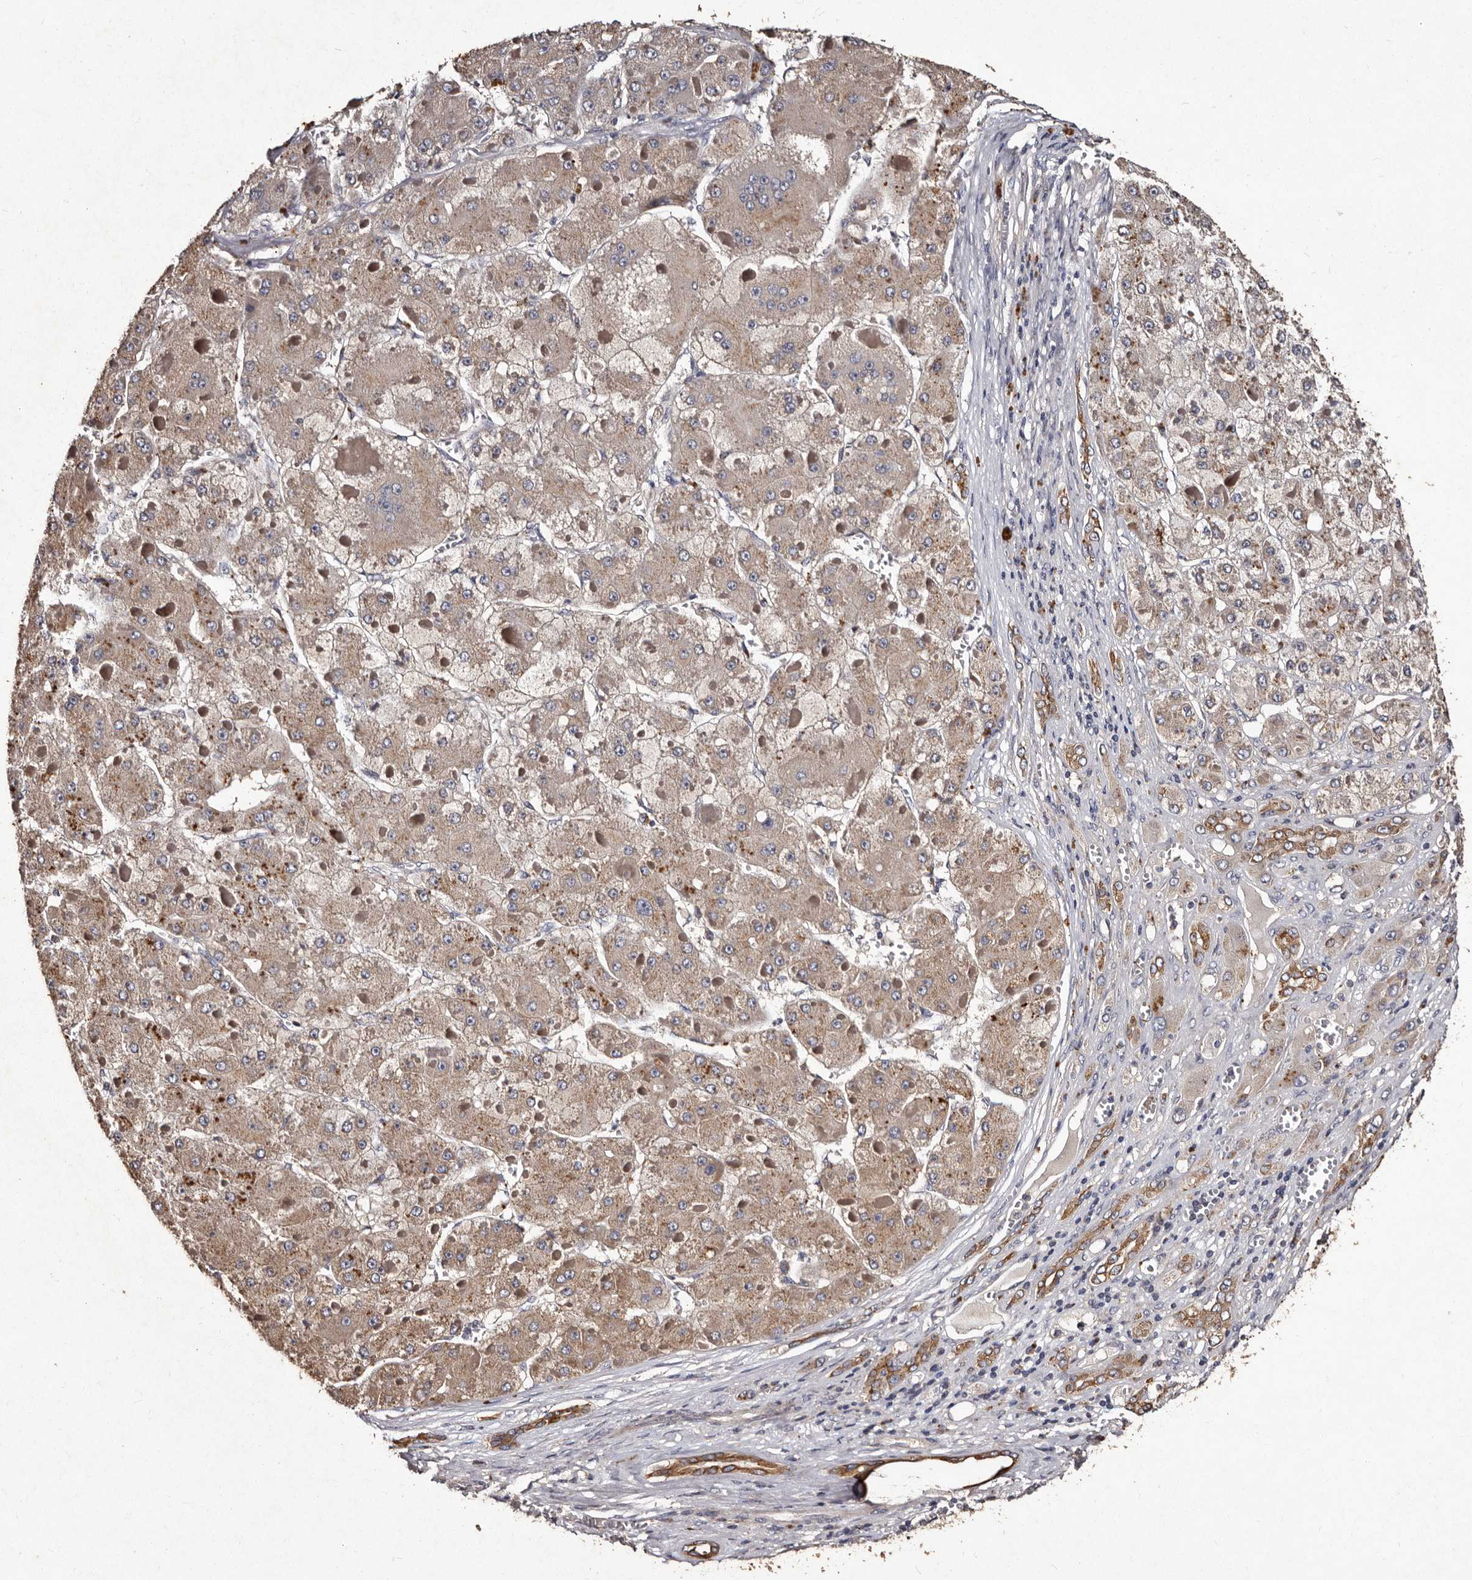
{"staining": {"intensity": "weak", "quantity": ">75%", "location": "cytoplasmic/membranous"}, "tissue": "liver cancer", "cell_type": "Tumor cells", "image_type": "cancer", "snomed": [{"axis": "morphology", "description": "Carcinoma, Hepatocellular, NOS"}, {"axis": "topography", "description": "Liver"}], "caption": "Weak cytoplasmic/membranous staining for a protein is appreciated in approximately >75% of tumor cells of liver cancer using immunohistochemistry (IHC).", "gene": "TFB1M", "patient": {"sex": "female", "age": 73}}